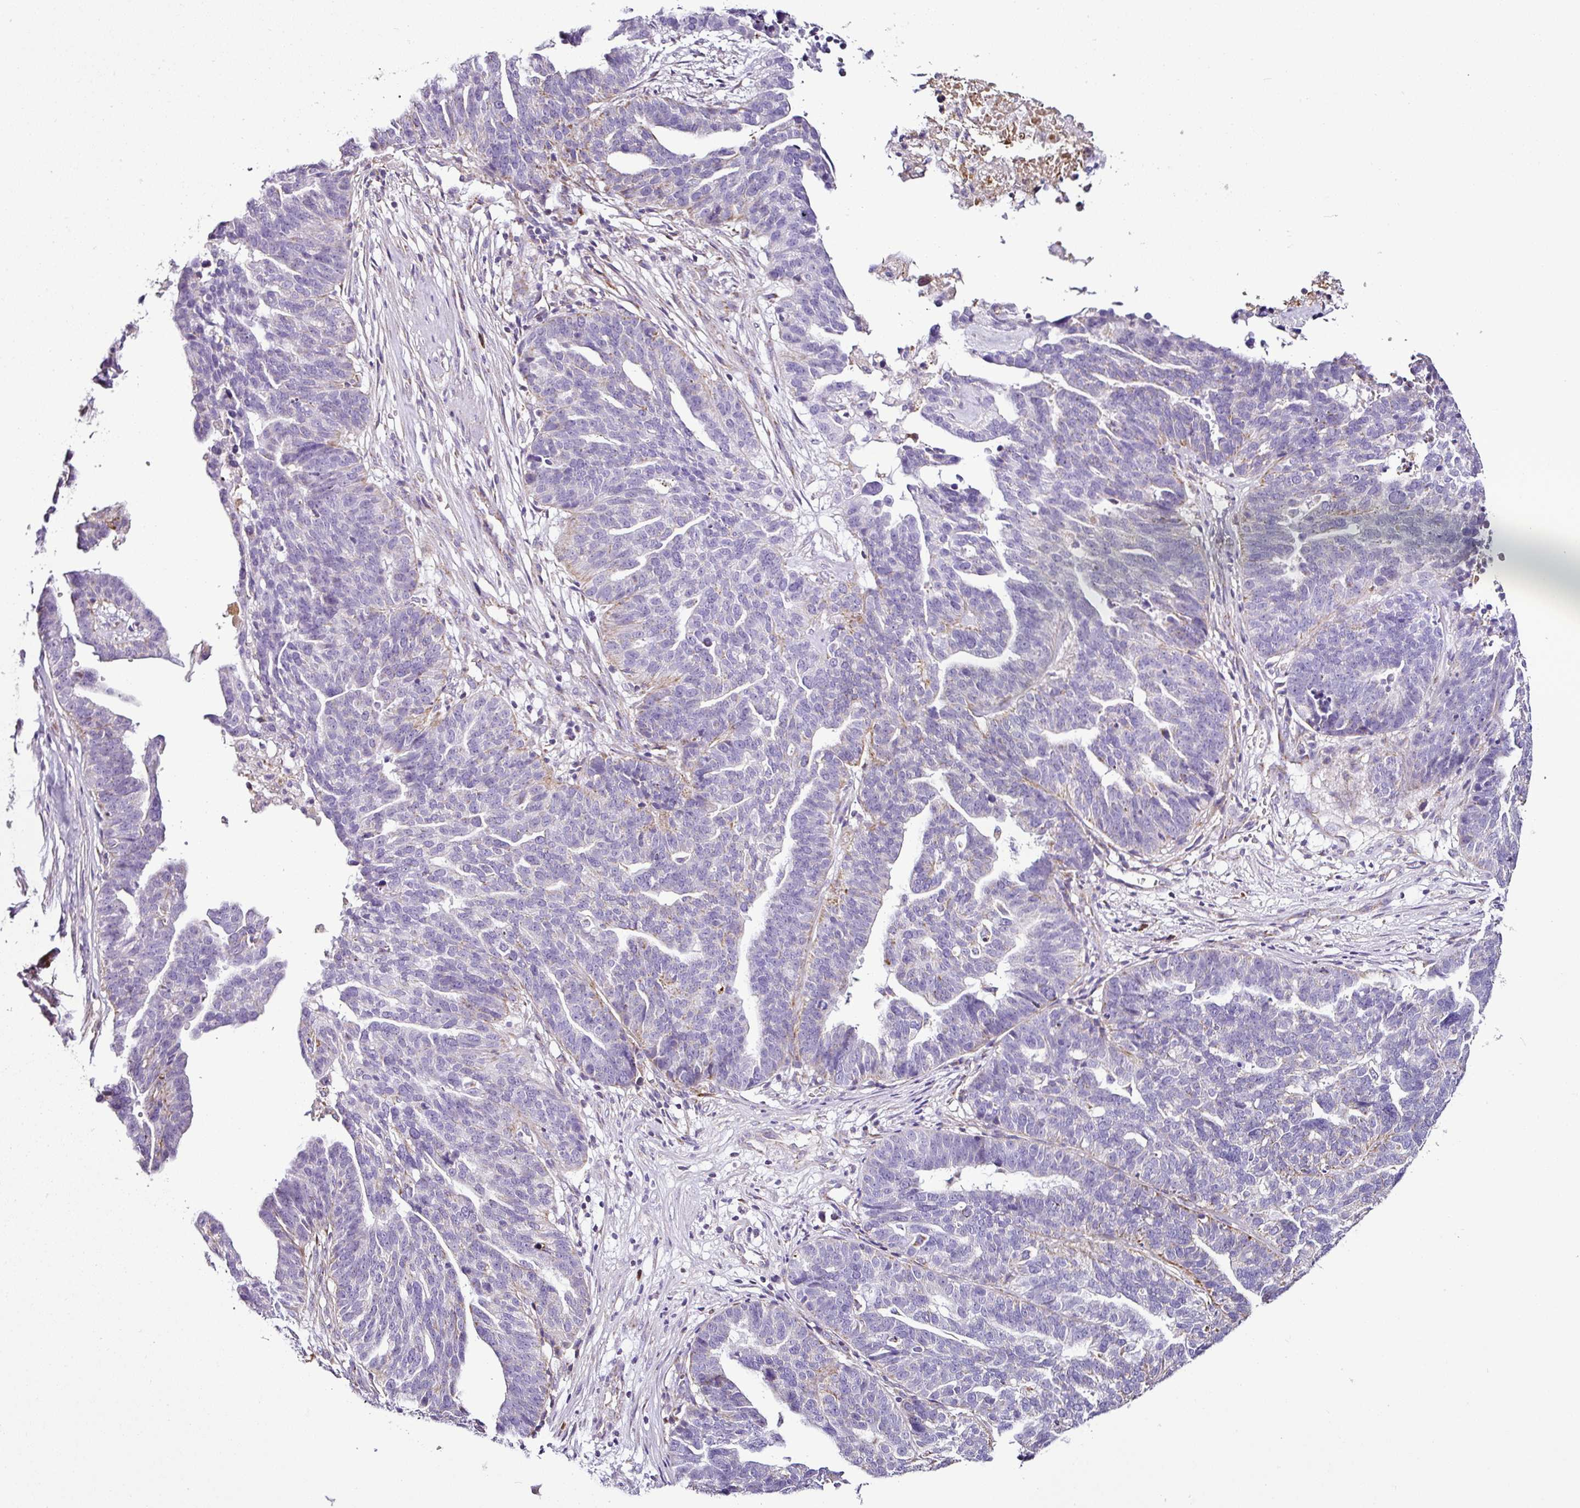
{"staining": {"intensity": "negative", "quantity": "none", "location": "none"}, "tissue": "ovarian cancer", "cell_type": "Tumor cells", "image_type": "cancer", "snomed": [{"axis": "morphology", "description": "Cystadenocarcinoma, serous, NOS"}, {"axis": "topography", "description": "Ovary"}], "caption": "The immunohistochemistry image has no significant positivity in tumor cells of serous cystadenocarcinoma (ovarian) tissue. Nuclei are stained in blue.", "gene": "DPAGT1", "patient": {"sex": "female", "age": 59}}